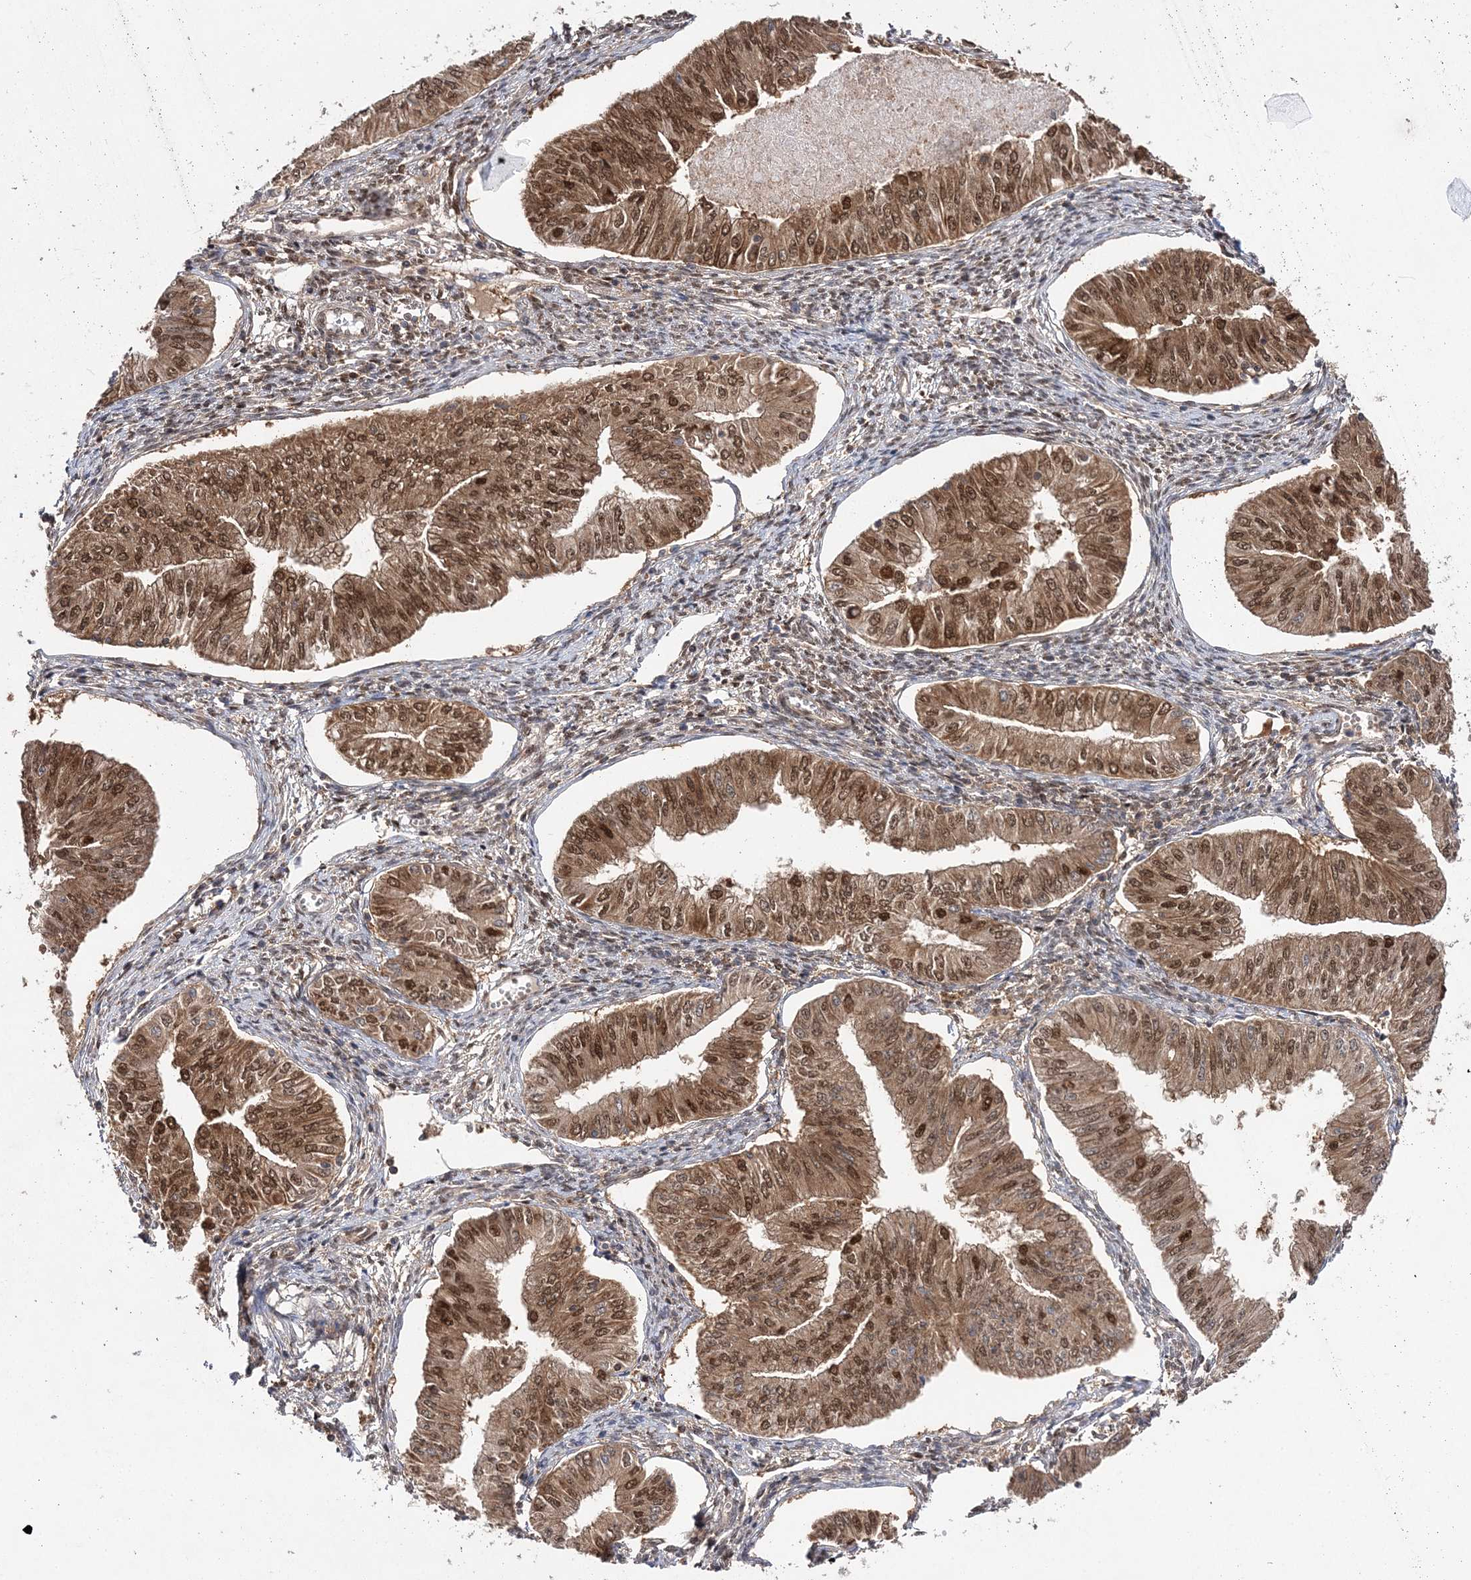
{"staining": {"intensity": "moderate", "quantity": ">75%", "location": "cytoplasmic/membranous,nuclear"}, "tissue": "endometrial cancer", "cell_type": "Tumor cells", "image_type": "cancer", "snomed": [{"axis": "morphology", "description": "Normal tissue, NOS"}, {"axis": "morphology", "description": "Adenocarcinoma, NOS"}, {"axis": "topography", "description": "Endometrium"}], "caption": "A medium amount of moderate cytoplasmic/membranous and nuclear positivity is identified in approximately >75% of tumor cells in endometrial adenocarcinoma tissue.", "gene": "NIF3L1", "patient": {"sex": "female", "age": 53}}